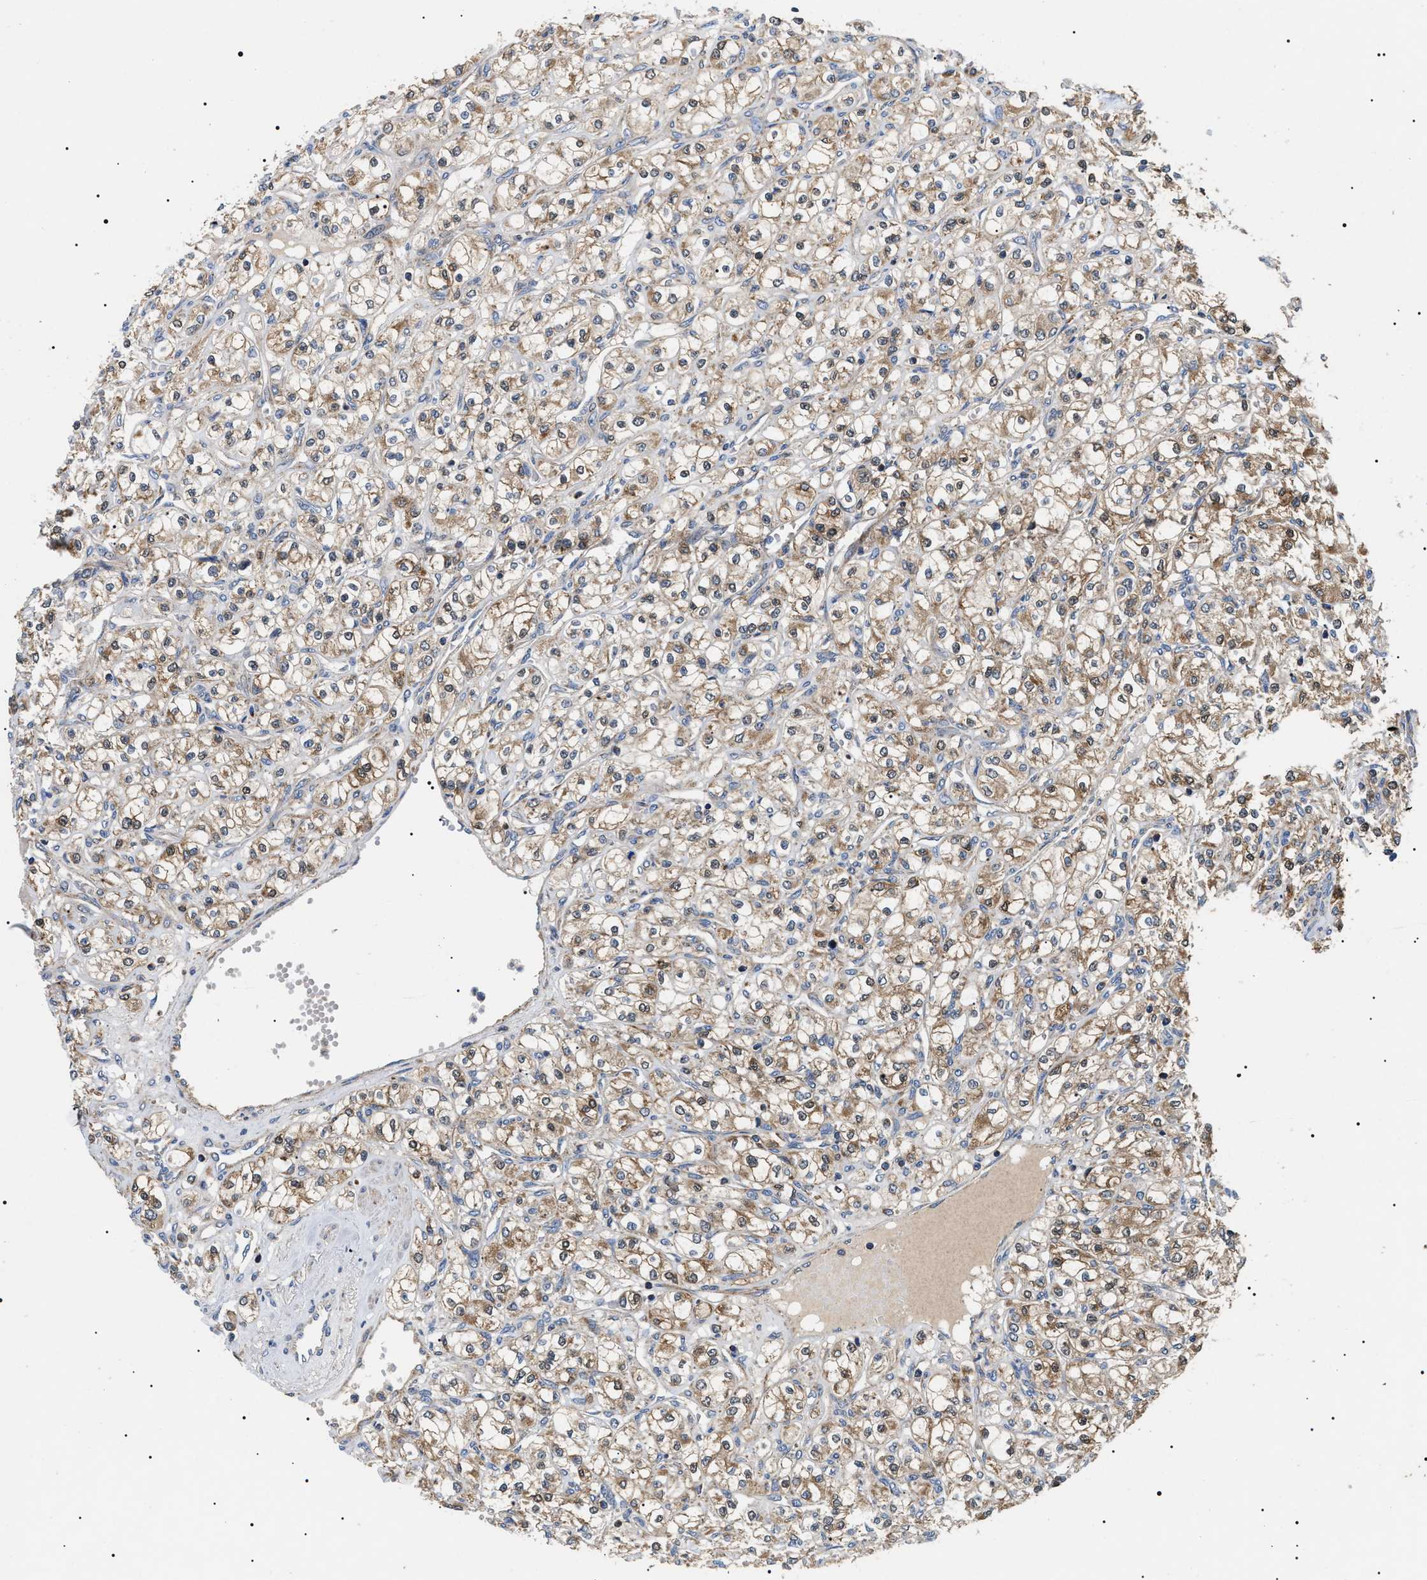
{"staining": {"intensity": "moderate", "quantity": ">75%", "location": "cytoplasmic/membranous"}, "tissue": "renal cancer", "cell_type": "Tumor cells", "image_type": "cancer", "snomed": [{"axis": "morphology", "description": "Adenocarcinoma, NOS"}, {"axis": "topography", "description": "Kidney"}], "caption": "Immunohistochemical staining of renal cancer displays moderate cytoplasmic/membranous protein expression in approximately >75% of tumor cells.", "gene": "OXSM", "patient": {"sex": "male", "age": 77}}